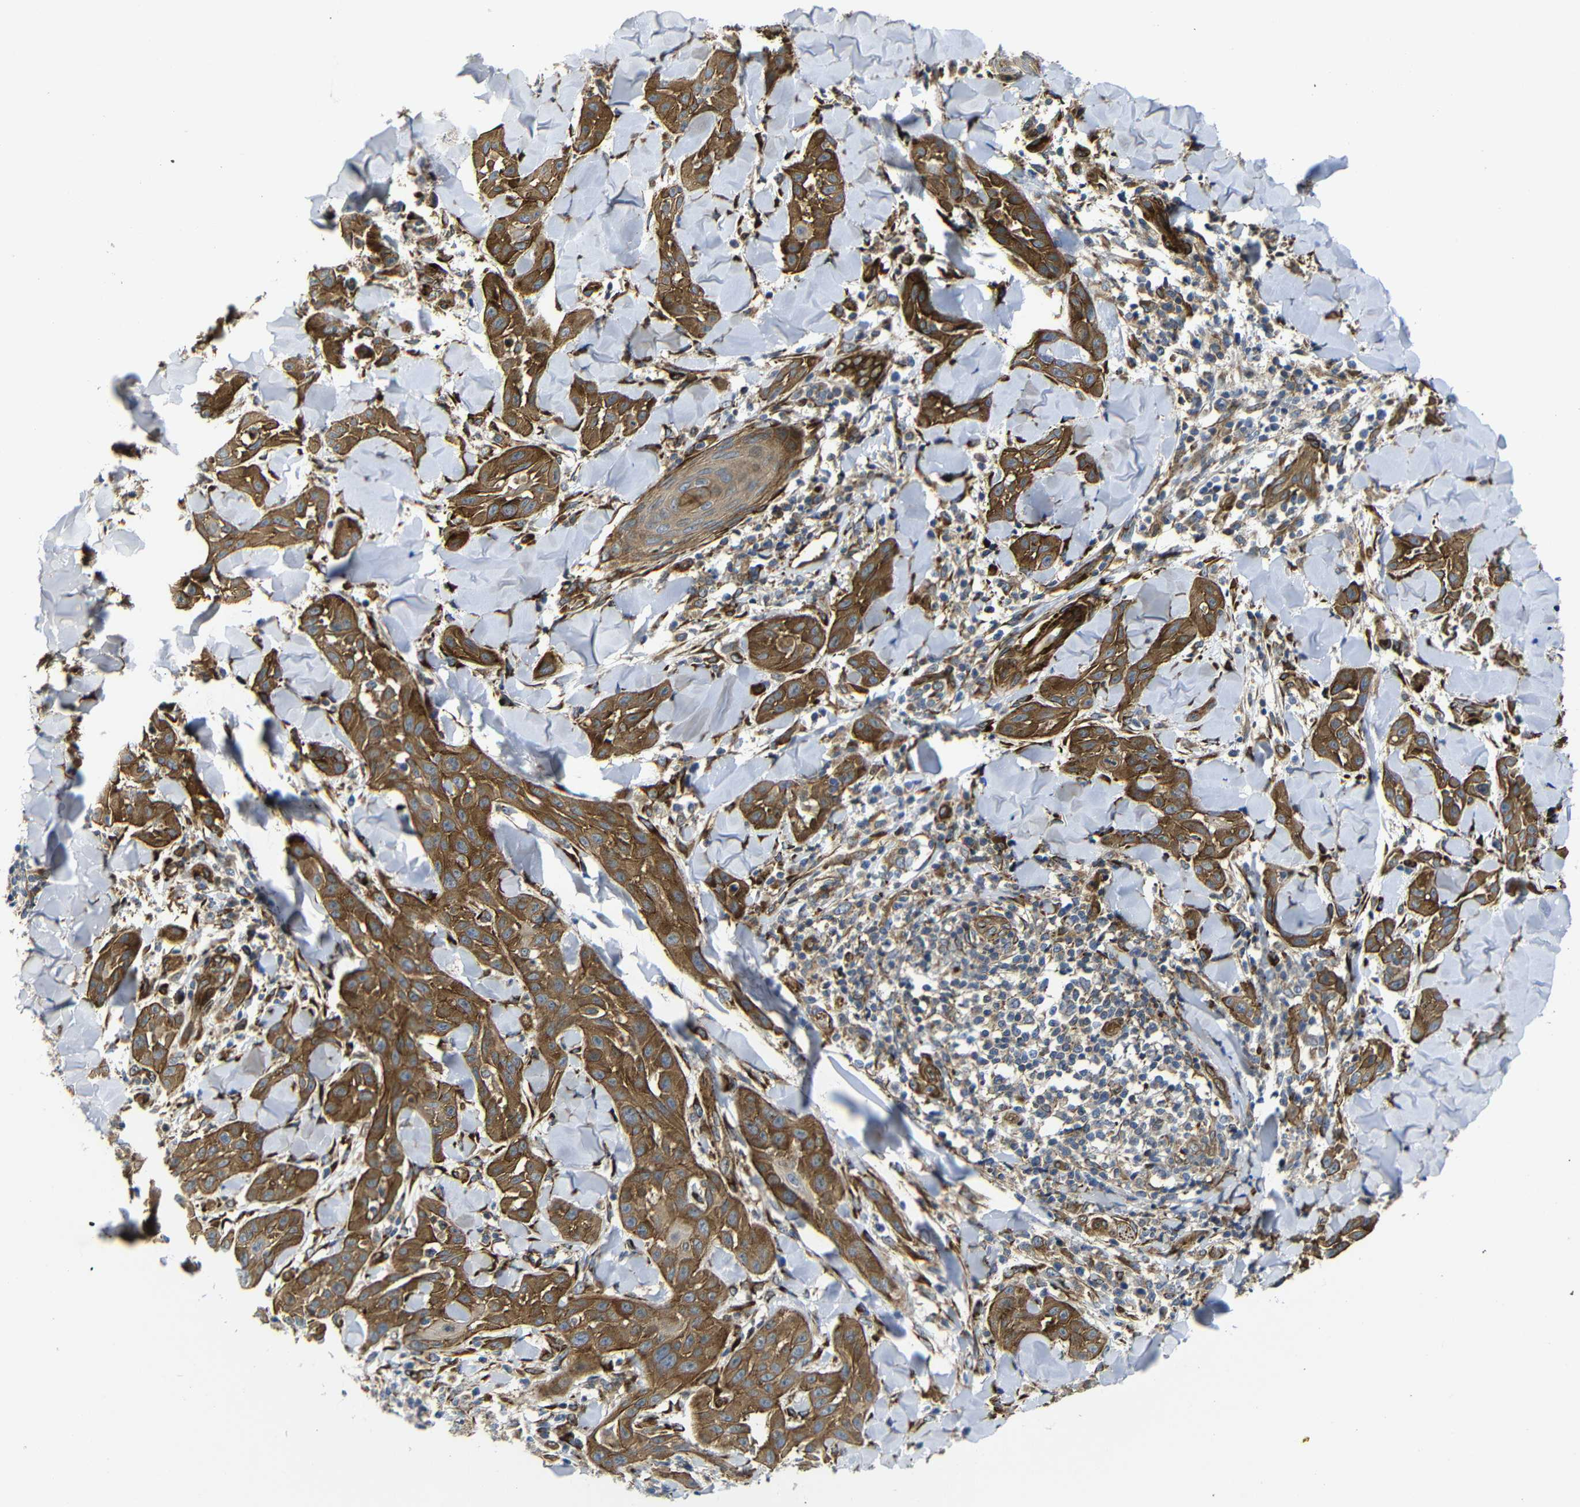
{"staining": {"intensity": "moderate", "quantity": ">75%", "location": "cytoplasmic/membranous"}, "tissue": "skin cancer", "cell_type": "Tumor cells", "image_type": "cancer", "snomed": [{"axis": "morphology", "description": "Squamous cell carcinoma, NOS"}, {"axis": "topography", "description": "Skin"}], "caption": "Brown immunohistochemical staining in squamous cell carcinoma (skin) displays moderate cytoplasmic/membranous staining in about >75% of tumor cells. The protein of interest is shown in brown color, while the nuclei are stained blue.", "gene": "PARP14", "patient": {"sex": "male", "age": 24}}